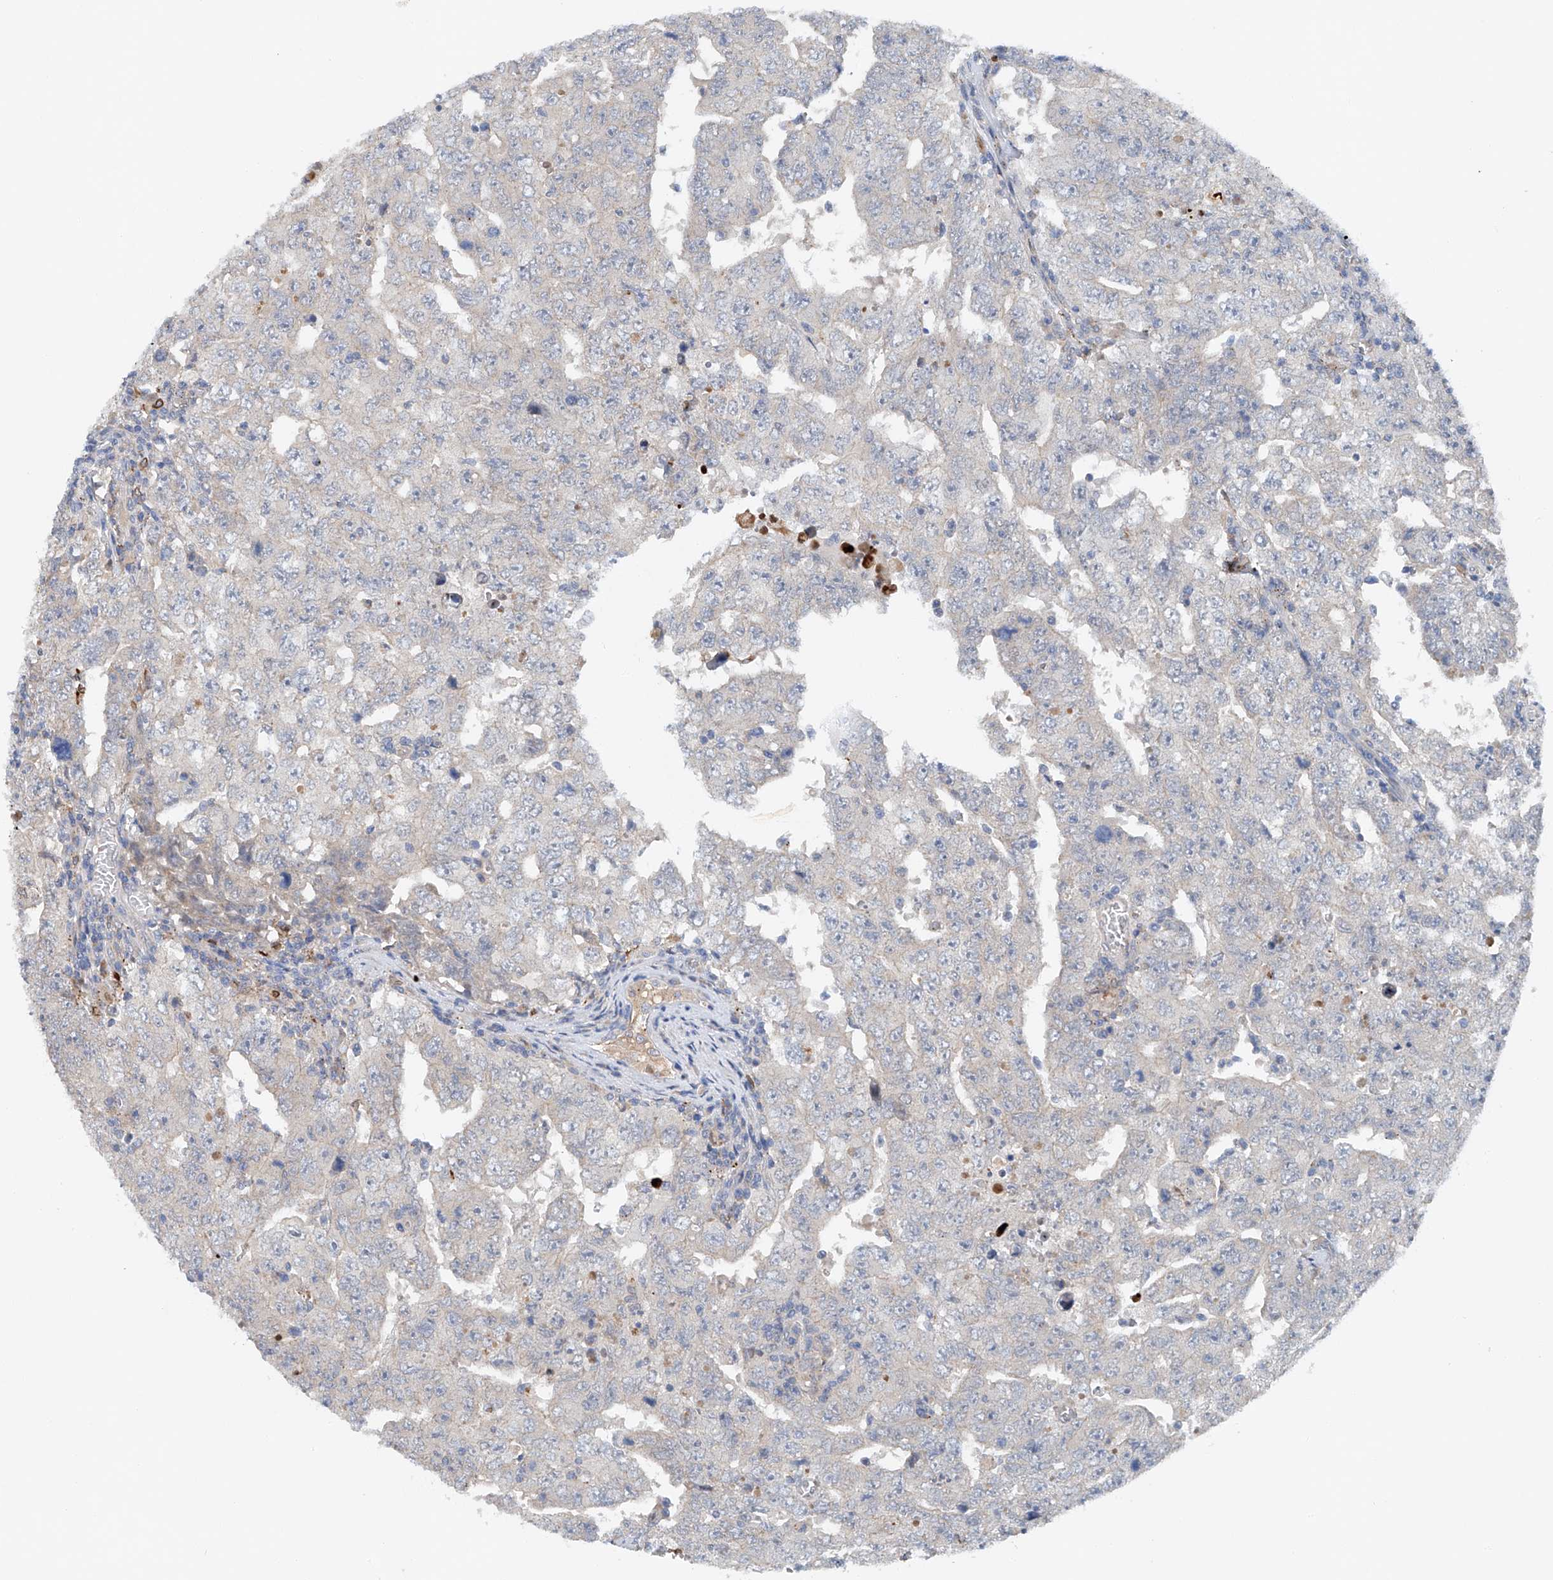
{"staining": {"intensity": "negative", "quantity": "none", "location": "none"}, "tissue": "testis cancer", "cell_type": "Tumor cells", "image_type": "cancer", "snomed": [{"axis": "morphology", "description": "Carcinoma, Embryonal, NOS"}, {"axis": "topography", "description": "Testis"}], "caption": "The histopathology image reveals no staining of tumor cells in testis embryonal carcinoma.", "gene": "CEP85L", "patient": {"sex": "male", "age": 26}}